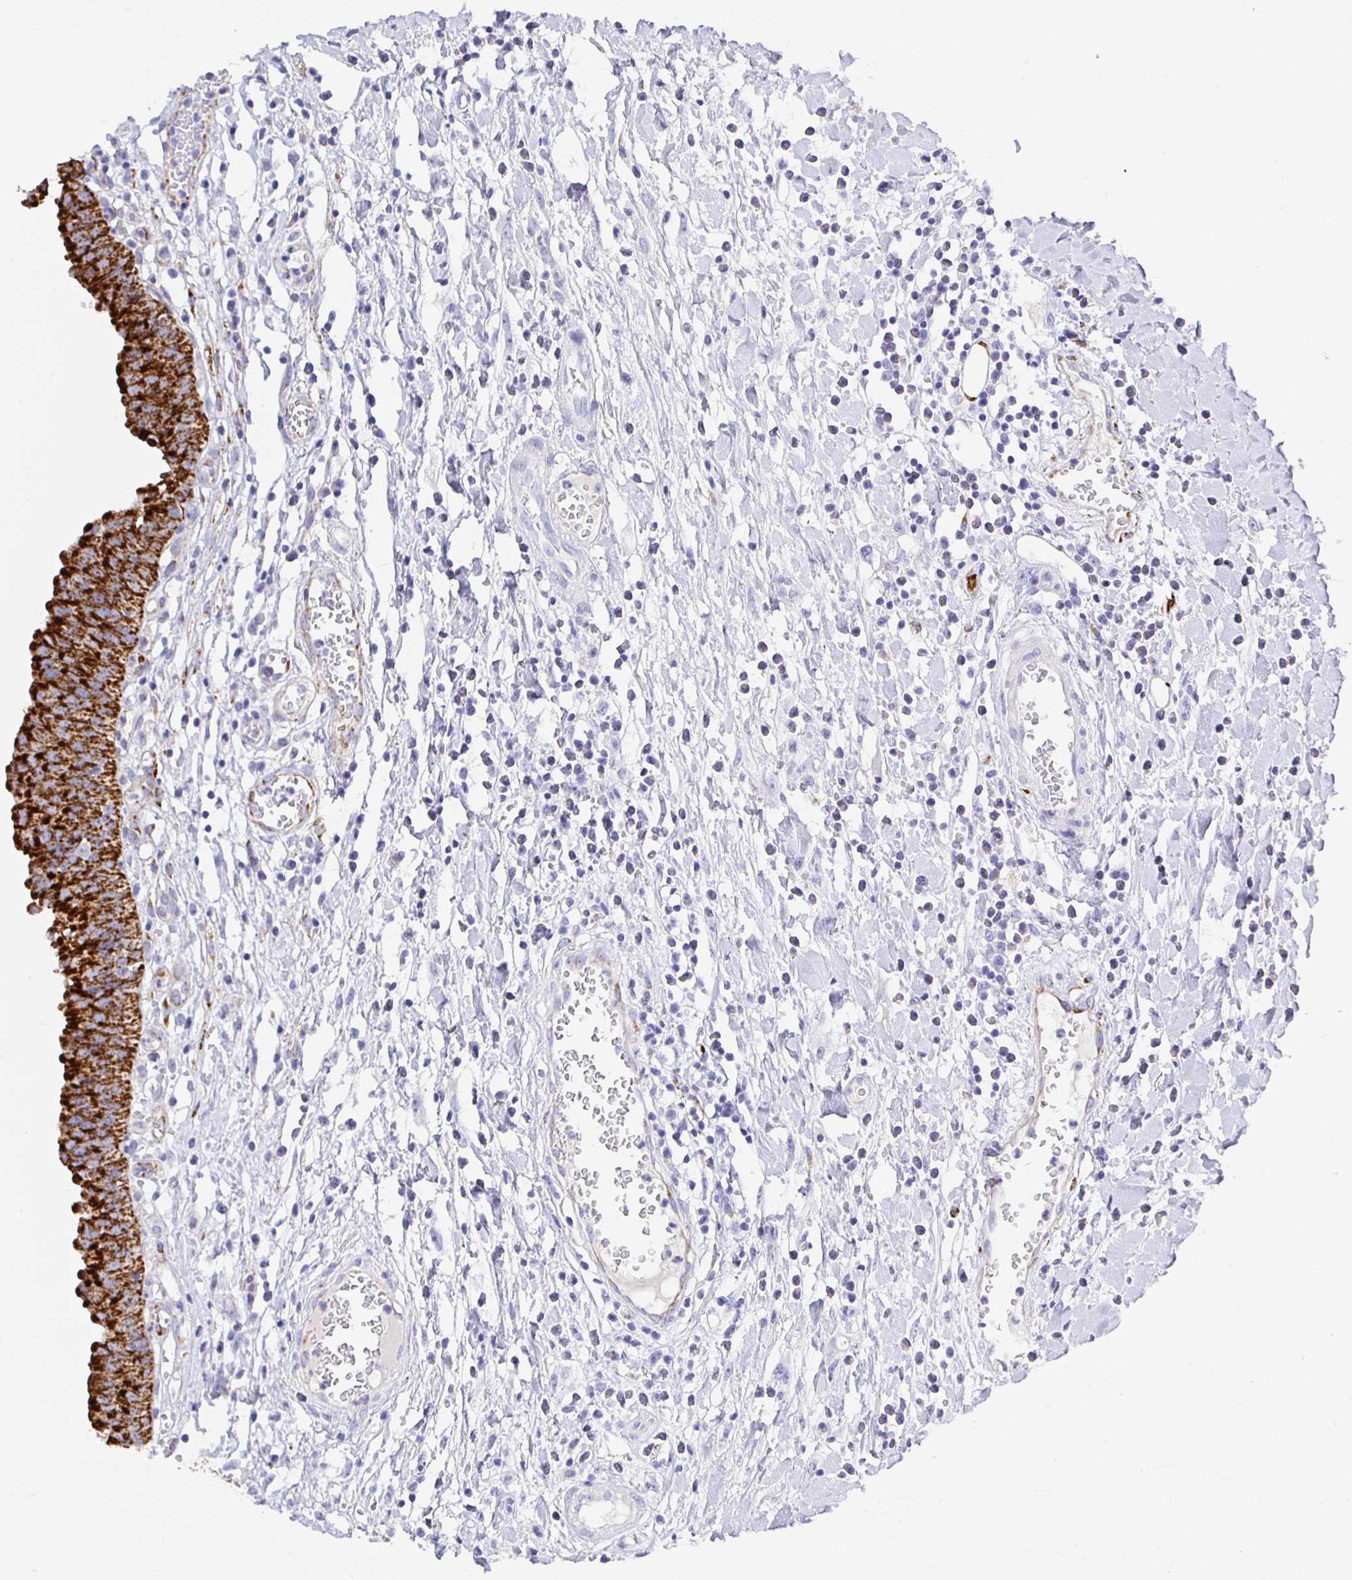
{"staining": {"intensity": "strong", "quantity": ">75%", "location": "cytoplasmic/membranous"}, "tissue": "urinary bladder", "cell_type": "Urothelial cells", "image_type": "normal", "snomed": [{"axis": "morphology", "description": "Normal tissue, NOS"}, {"axis": "topography", "description": "Urinary bladder"}], "caption": "A brown stain shows strong cytoplasmic/membranous staining of a protein in urothelial cells of benign human urinary bladder. The staining was performed using DAB (3,3'-diaminobenzidine) to visualize the protein expression in brown, while the nuclei were stained in blue with hematoxylin (Magnification: 20x).", "gene": "MAOA", "patient": {"sex": "male", "age": 64}}